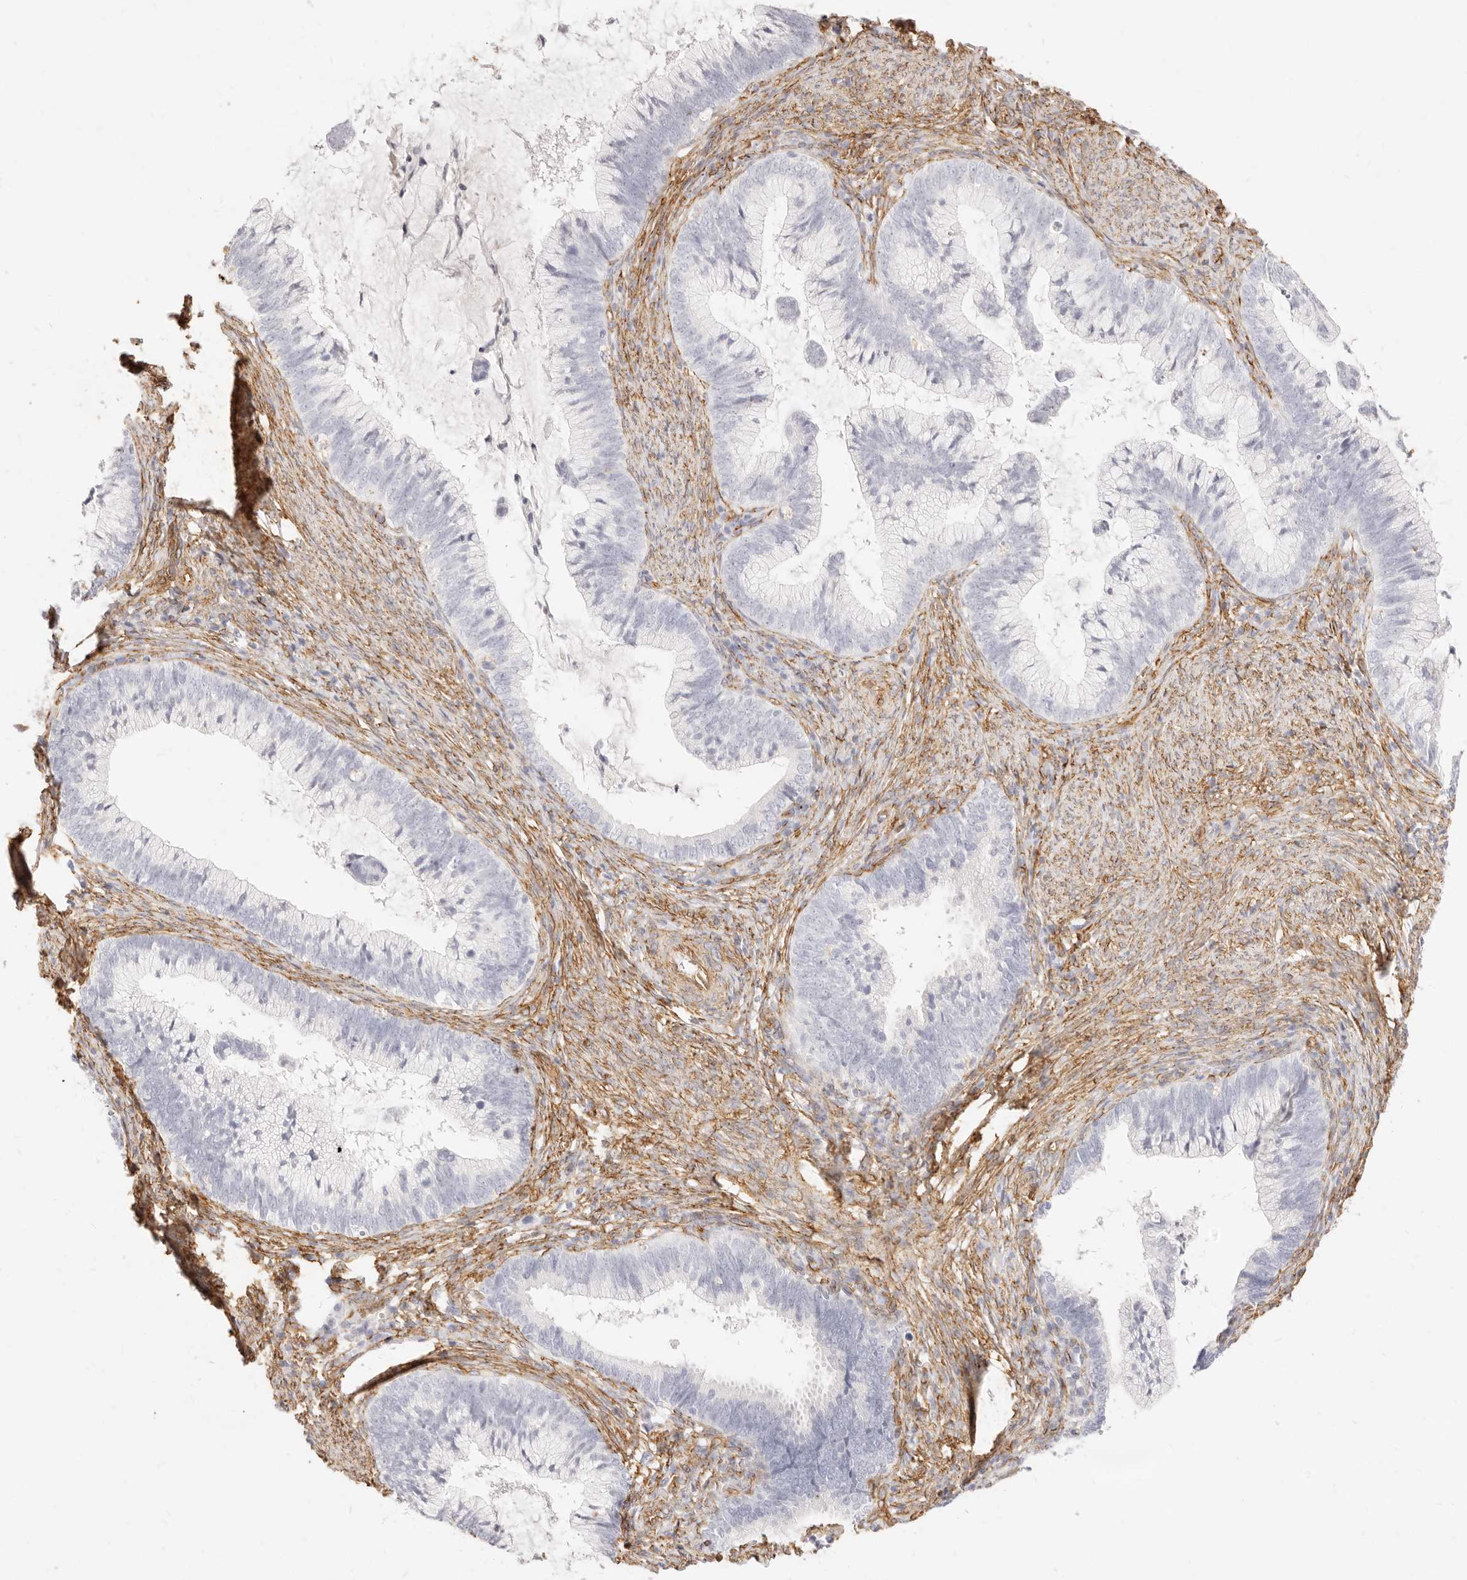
{"staining": {"intensity": "negative", "quantity": "none", "location": "none"}, "tissue": "cervical cancer", "cell_type": "Tumor cells", "image_type": "cancer", "snomed": [{"axis": "morphology", "description": "Adenocarcinoma, NOS"}, {"axis": "topography", "description": "Cervix"}], "caption": "This is an immunohistochemistry image of adenocarcinoma (cervical). There is no staining in tumor cells.", "gene": "NUS1", "patient": {"sex": "female", "age": 36}}